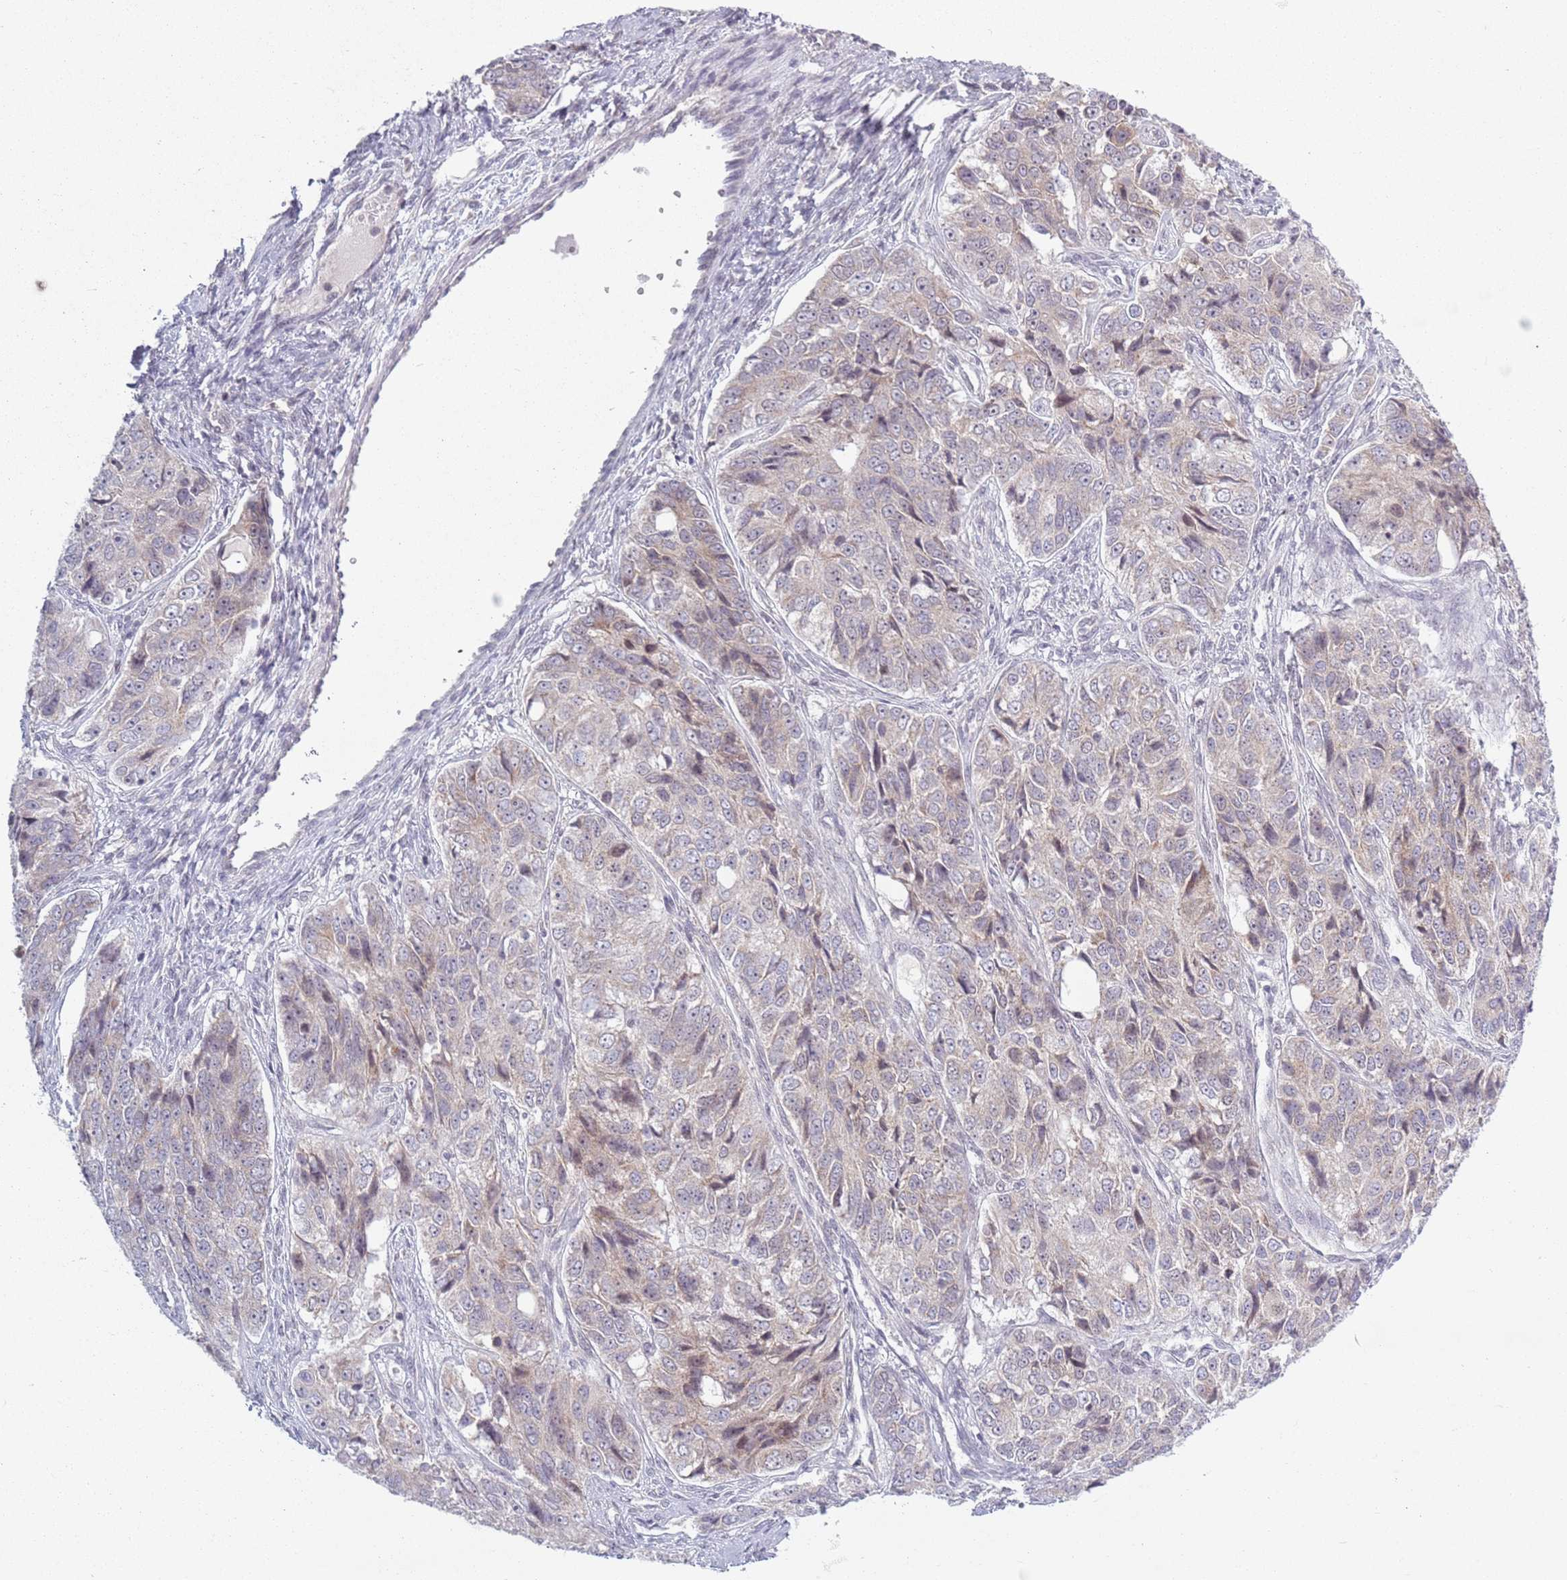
{"staining": {"intensity": "weak", "quantity": "<25%", "location": "cytoplasmic/membranous"}, "tissue": "ovarian cancer", "cell_type": "Tumor cells", "image_type": "cancer", "snomed": [{"axis": "morphology", "description": "Carcinoma, endometroid"}, {"axis": "topography", "description": "Ovary"}], "caption": "Immunohistochemical staining of human ovarian cancer (endometroid carcinoma) exhibits no significant expression in tumor cells. The staining is performed using DAB (3,3'-diaminobenzidine) brown chromogen with nuclei counter-stained in using hematoxylin.", "gene": "MRPL34", "patient": {"sex": "female", "age": 51}}